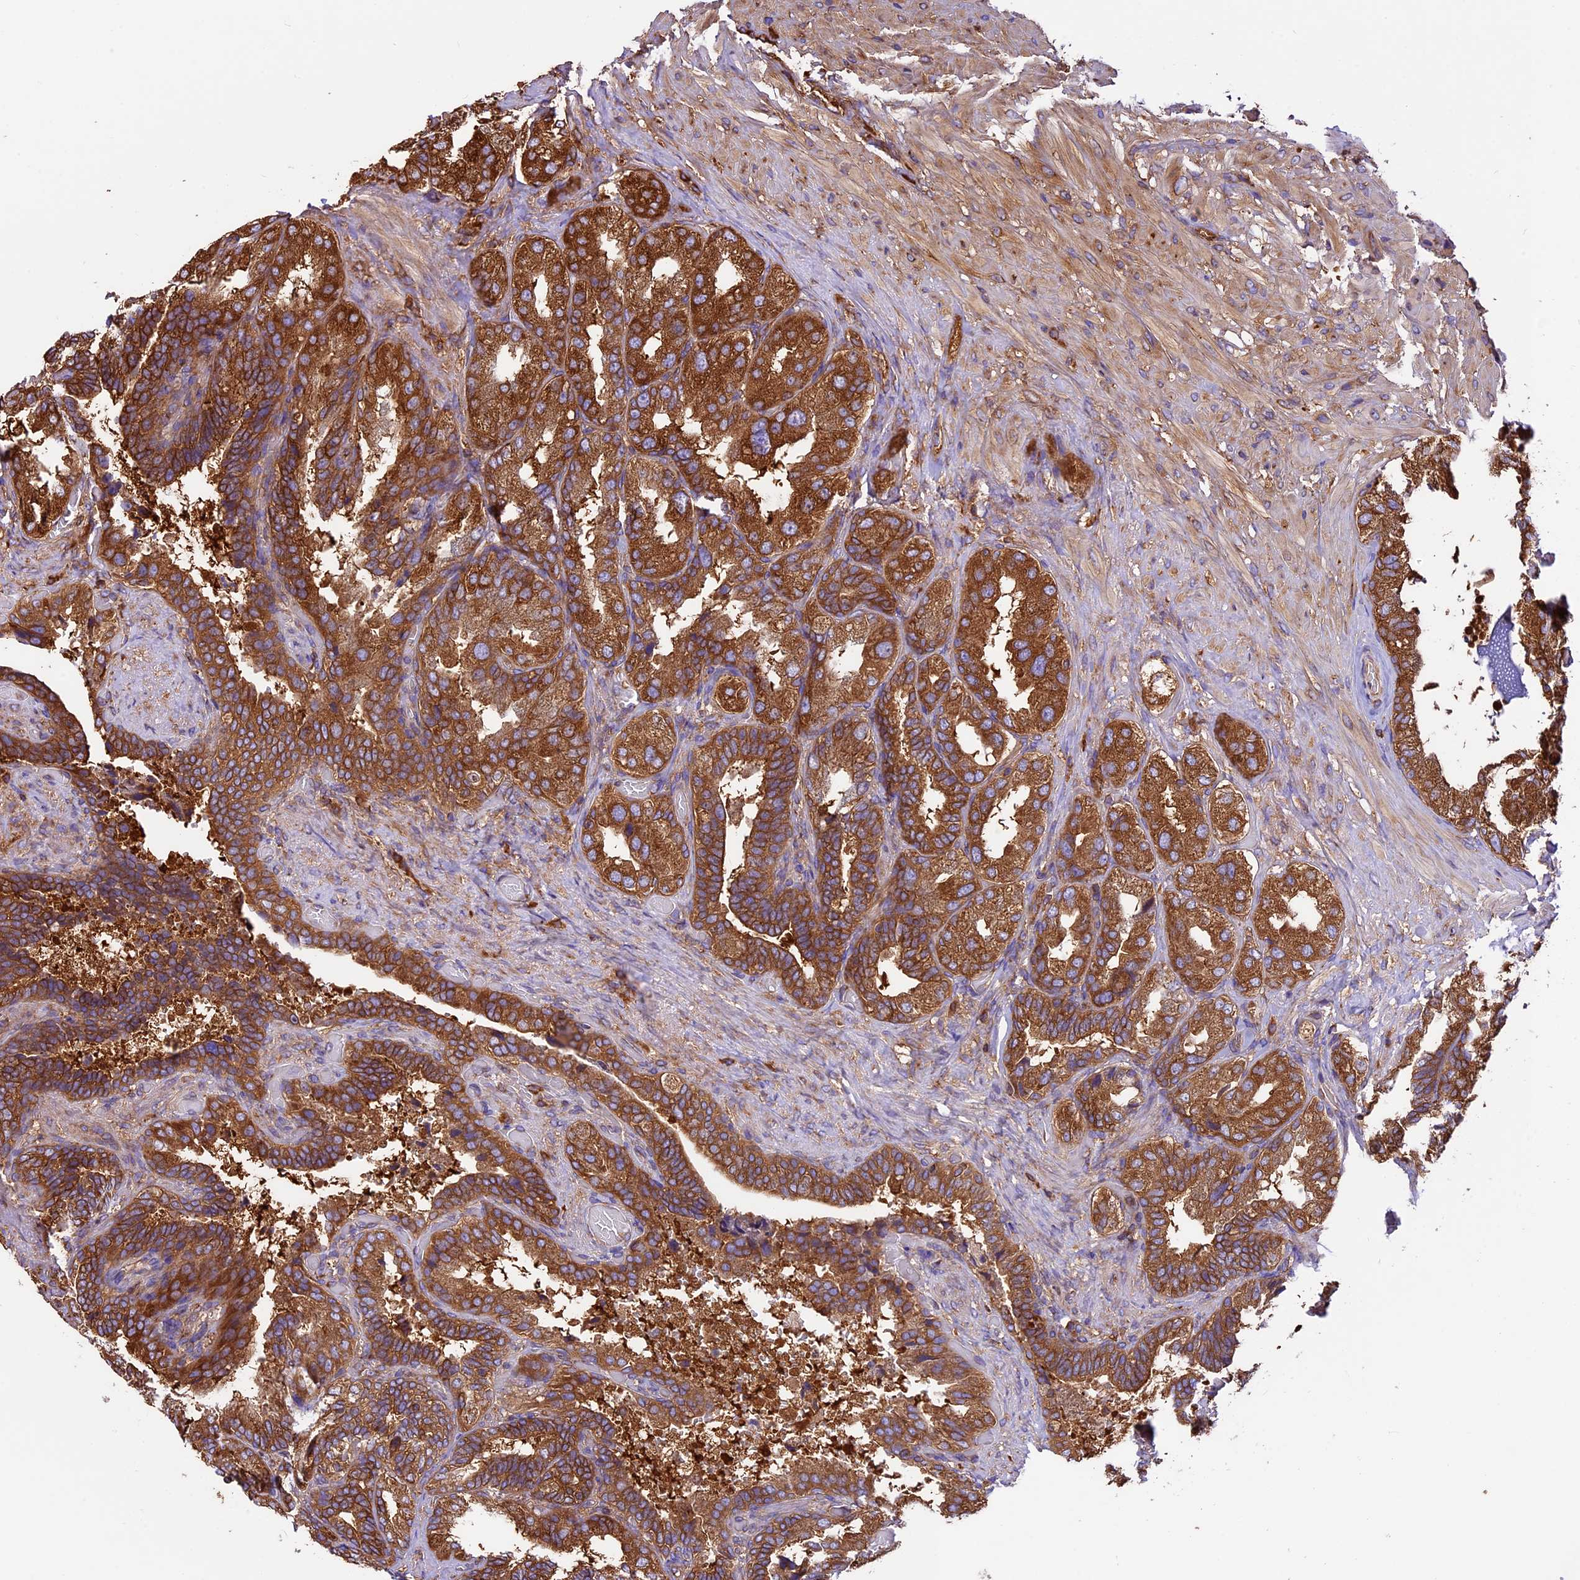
{"staining": {"intensity": "strong", "quantity": ">75%", "location": "cytoplasmic/membranous"}, "tissue": "seminal vesicle", "cell_type": "Glandular cells", "image_type": "normal", "snomed": [{"axis": "morphology", "description": "Normal tissue, NOS"}, {"axis": "topography", "description": "Seminal veicle"}, {"axis": "topography", "description": "Peripheral nerve tissue"}], "caption": "This image demonstrates unremarkable seminal vesicle stained with IHC to label a protein in brown. The cytoplasmic/membranous of glandular cells show strong positivity for the protein. Nuclei are counter-stained blue.", "gene": "KARS1", "patient": {"sex": "male", "age": 63}}